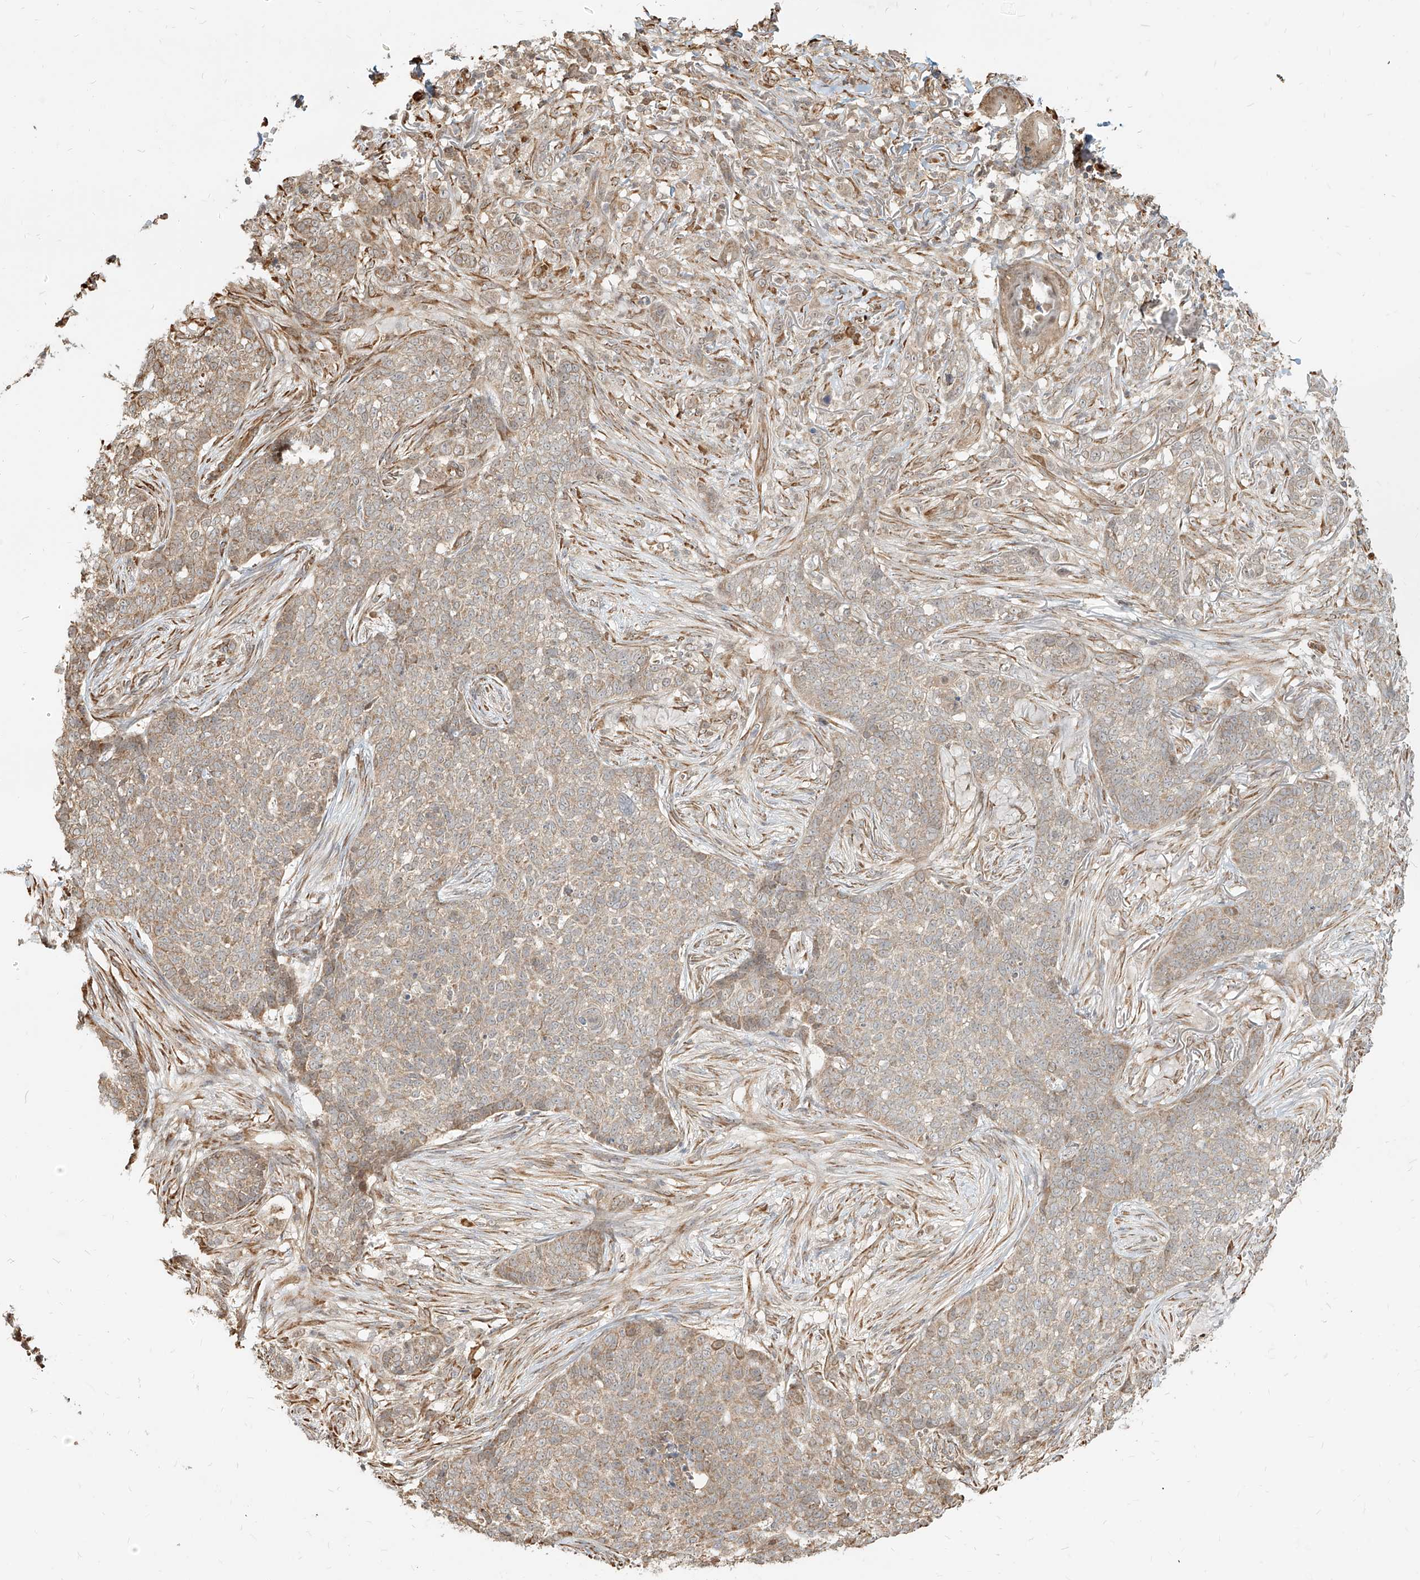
{"staining": {"intensity": "moderate", "quantity": "25%-75%", "location": "cytoplasmic/membranous"}, "tissue": "skin cancer", "cell_type": "Tumor cells", "image_type": "cancer", "snomed": [{"axis": "morphology", "description": "Basal cell carcinoma"}, {"axis": "topography", "description": "Skin"}], "caption": "Protein expression analysis of skin cancer reveals moderate cytoplasmic/membranous positivity in approximately 25%-75% of tumor cells.", "gene": "UBE2K", "patient": {"sex": "male", "age": 85}}